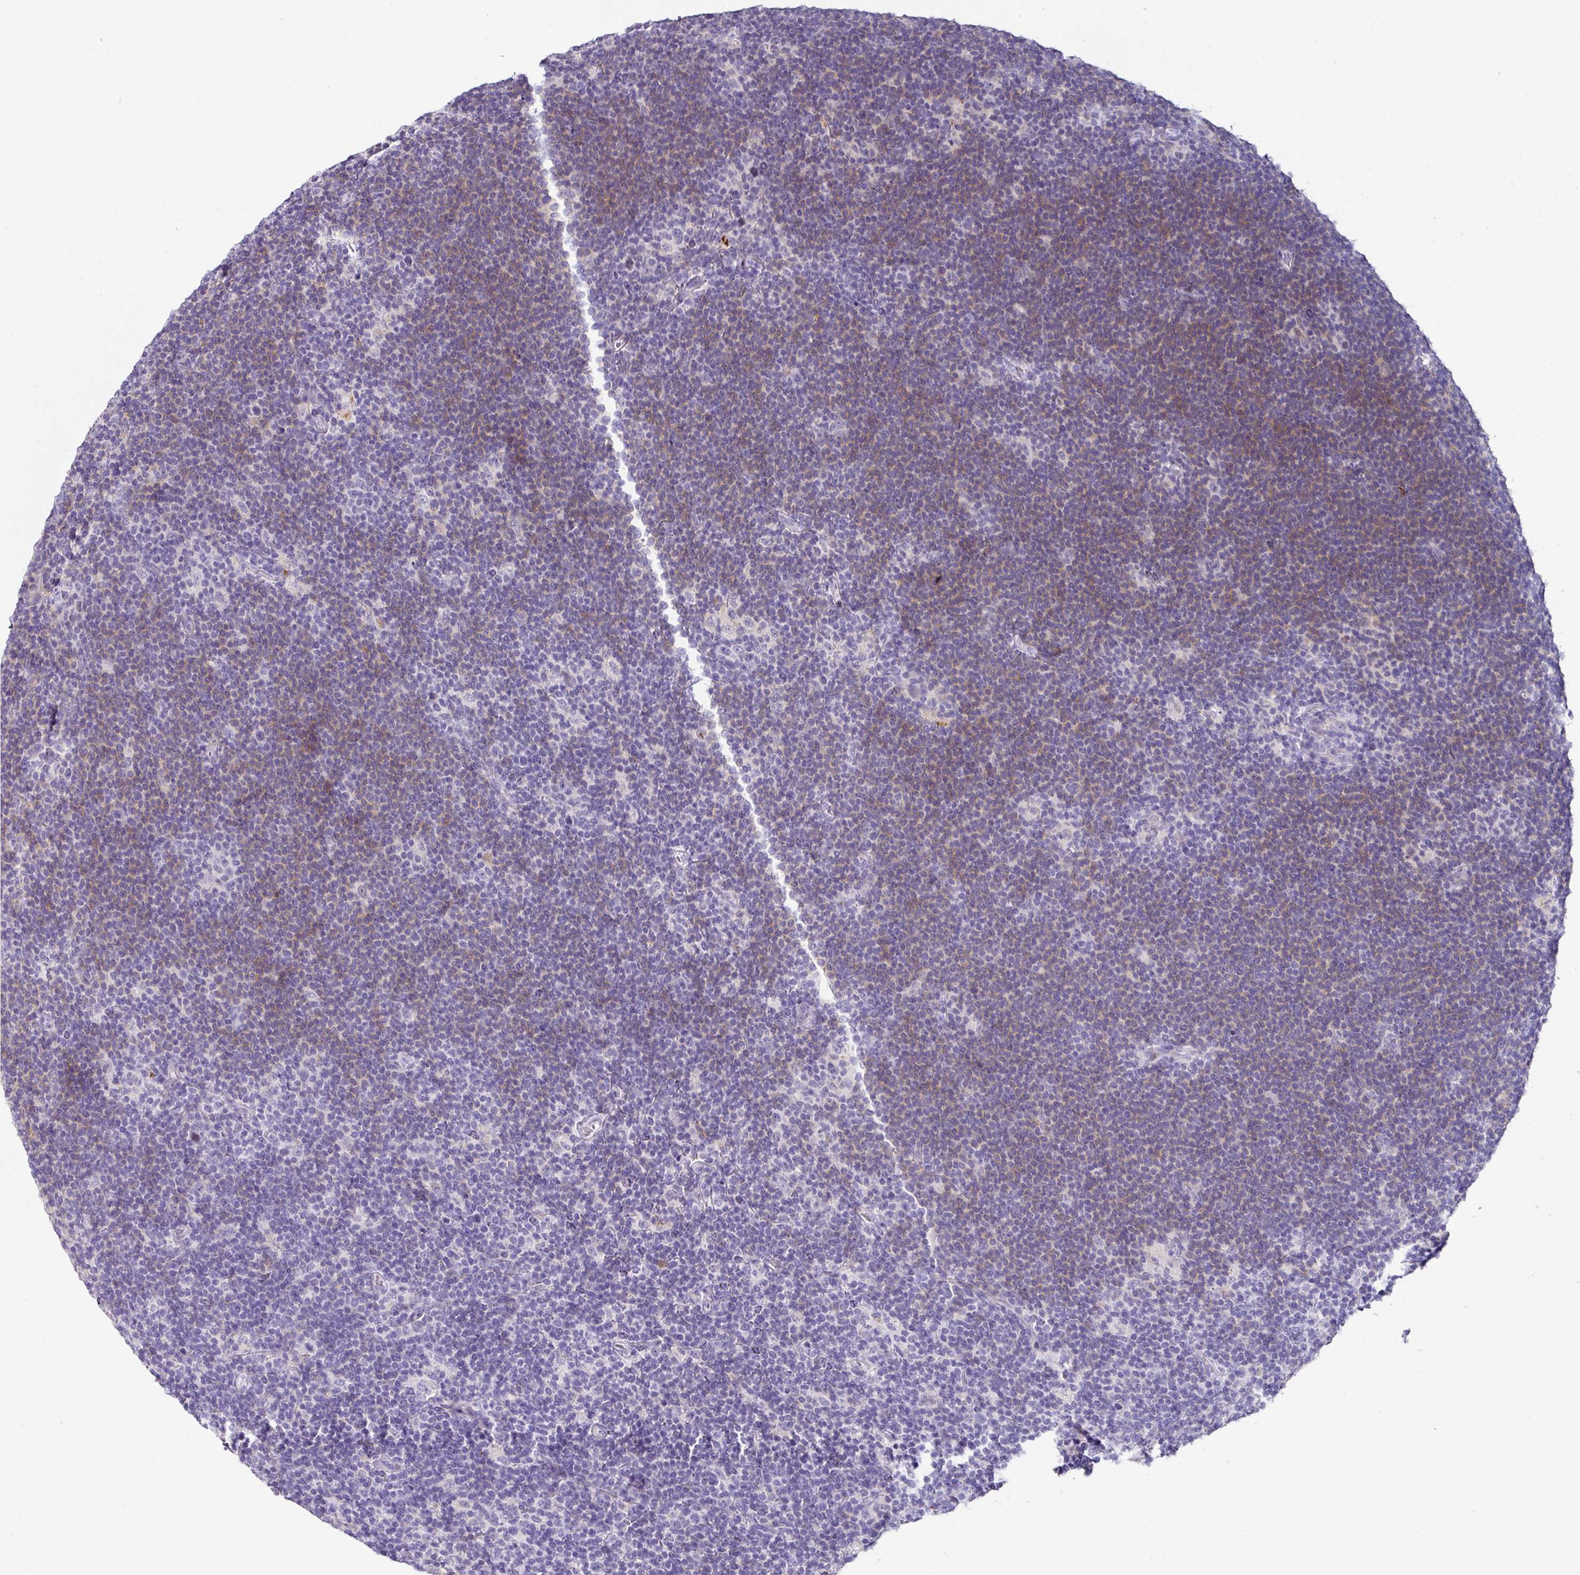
{"staining": {"intensity": "negative", "quantity": "none", "location": "none"}, "tissue": "lymphoma", "cell_type": "Tumor cells", "image_type": "cancer", "snomed": [{"axis": "morphology", "description": "Hodgkin's disease, NOS"}, {"axis": "topography", "description": "Lymph node"}], "caption": "There is no significant positivity in tumor cells of lymphoma.", "gene": "ANKRD29", "patient": {"sex": "female", "age": 57}}